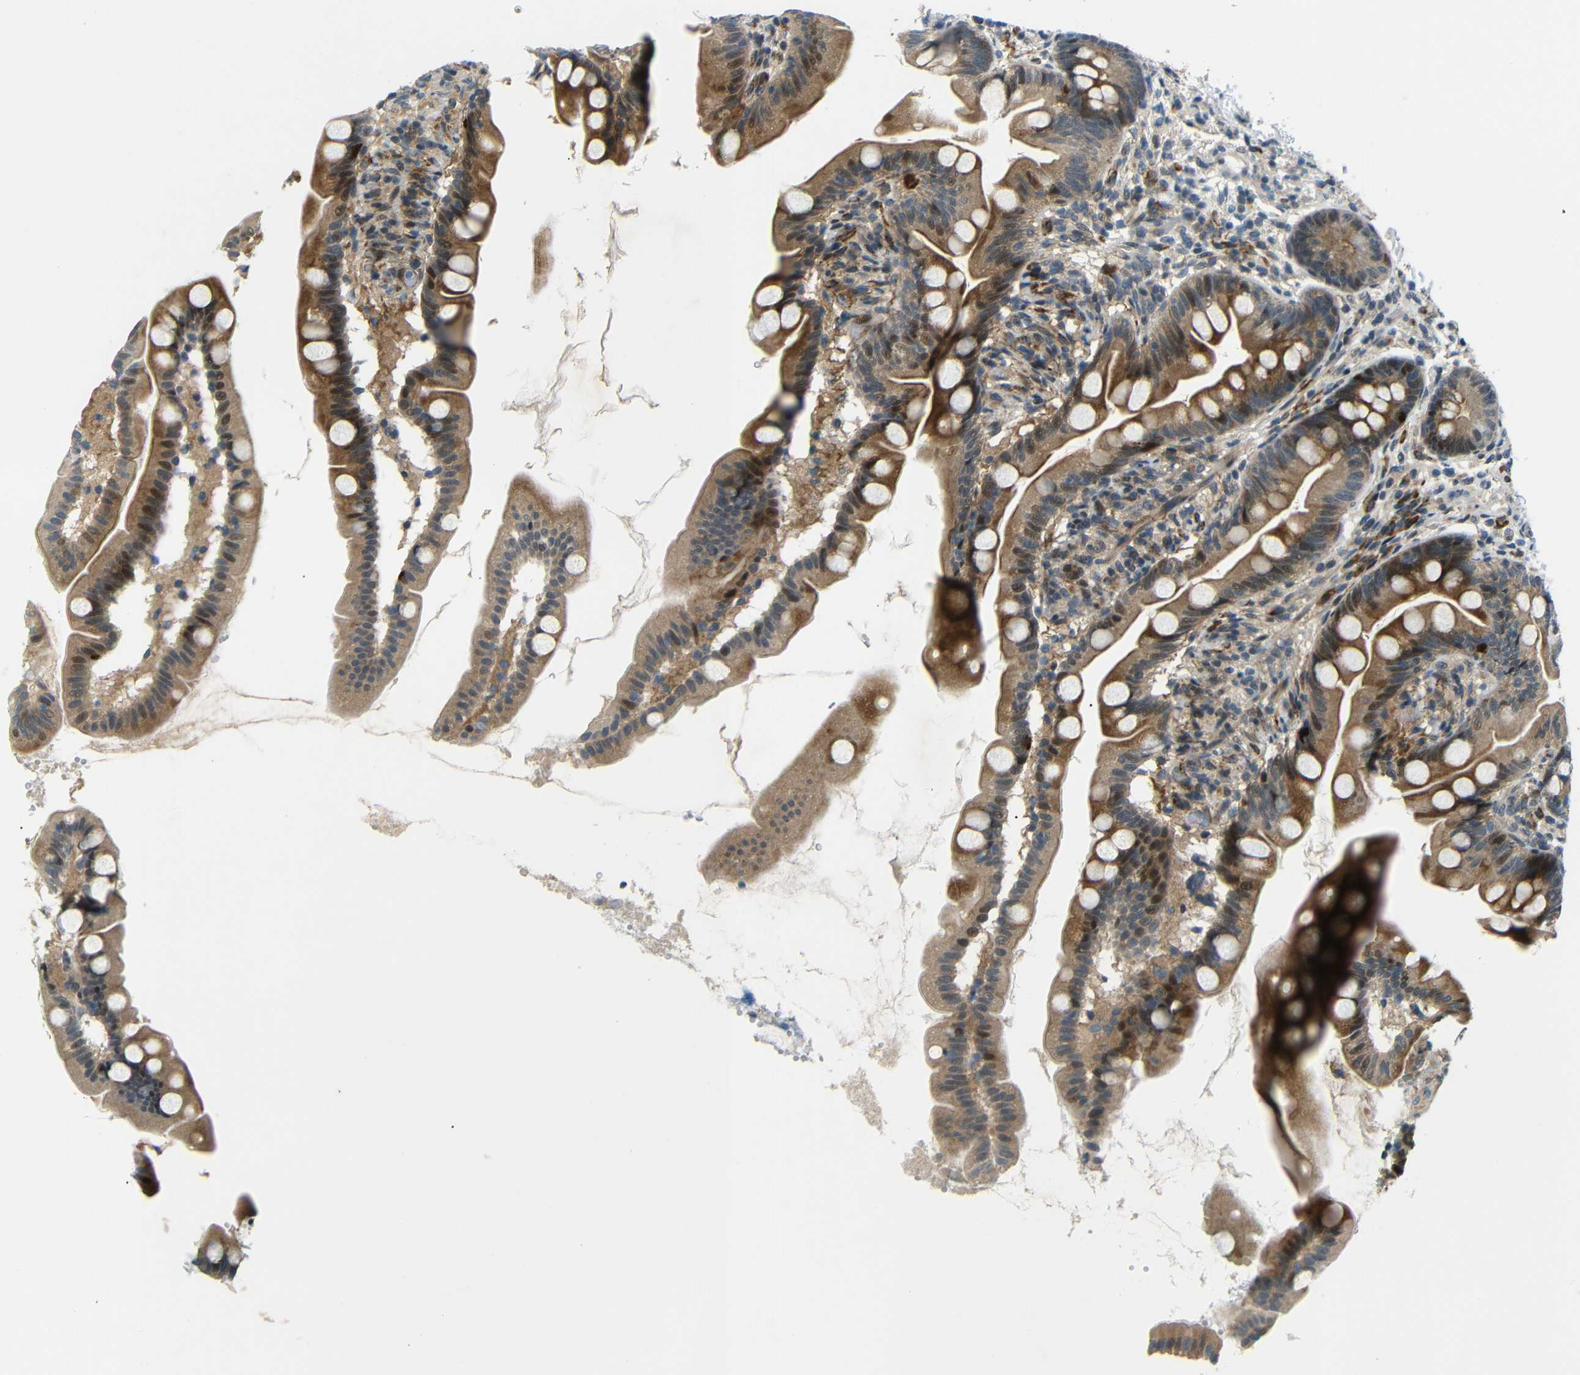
{"staining": {"intensity": "moderate", "quantity": ">75%", "location": "cytoplasmic/membranous"}, "tissue": "small intestine", "cell_type": "Glandular cells", "image_type": "normal", "snomed": [{"axis": "morphology", "description": "Normal tissue, NOS"}, {"axis": "topography", "description": "Small intestine"}], "caption": "Immunohistochemistry micrograph of unremarkable small intestine: small intestine stained using immunohistochemistry exhibits medium levels of moderate protein expression localized specifically in the cytoplasmic/membranous of glandular cells, appearing as a cytoplasmic/membranous brown color.", "gene": "SYDE1", "patient": {"sex": "female", "age": 56}}